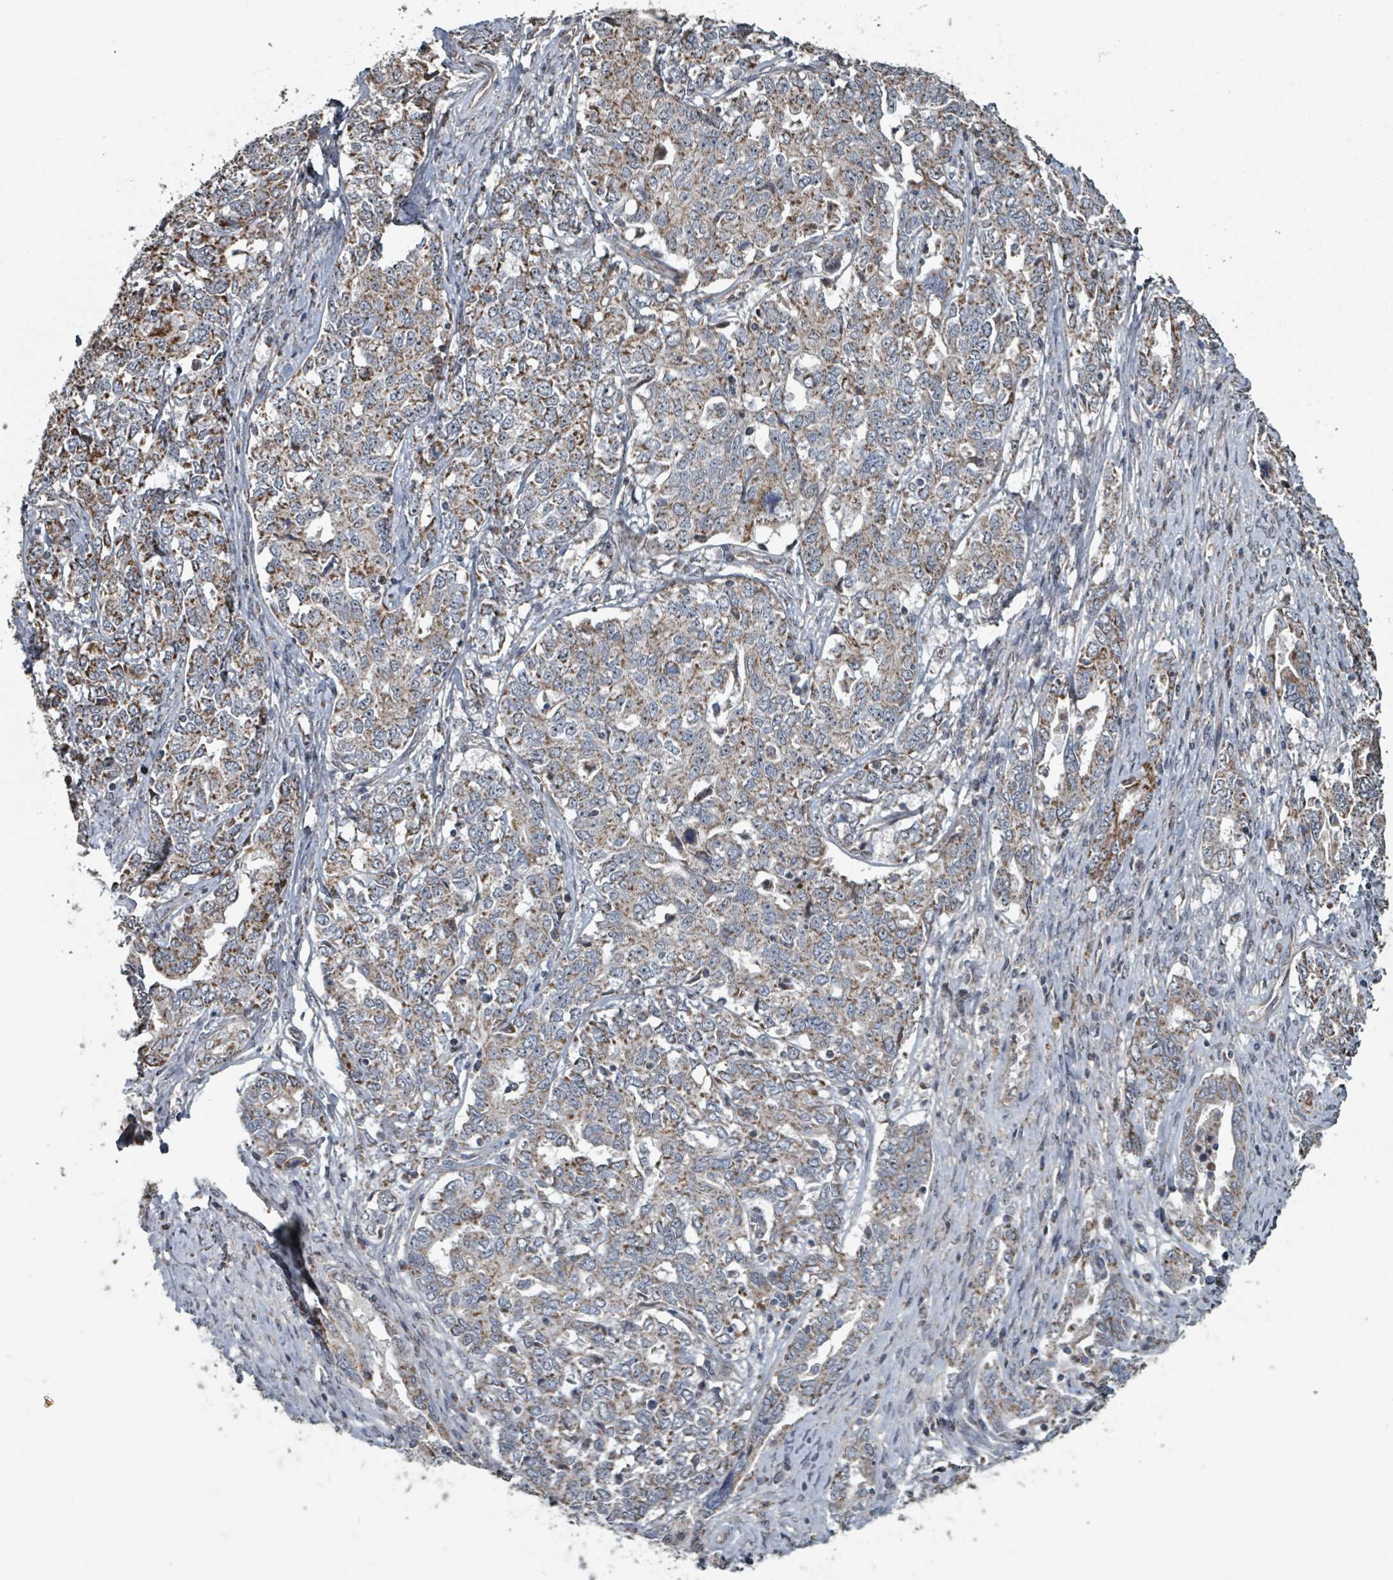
{"staining": {"intensity": "moderate", "quantity": "25%-75%", "location": "cytoplasmic/membranous"}, "tissue": "ovarian cancer", "cell_type": "Tumor cells", "image_type": "cancer", "snomed": [{"axis": "morphology", "description": "Carcinoma, endometroid"}, {"axis": "topography", "description": "Ovary"}], "caption": "Immunohistochemistry (IHC) (DAB) staining of human ovarian endometroid carcinoma reveals moderate cytoplasmic/membranous protein positivity in approximately 25%-75% of tumor cells.", "gene": "MRPL4", "patient": {"sex": "female", "age": 62}}